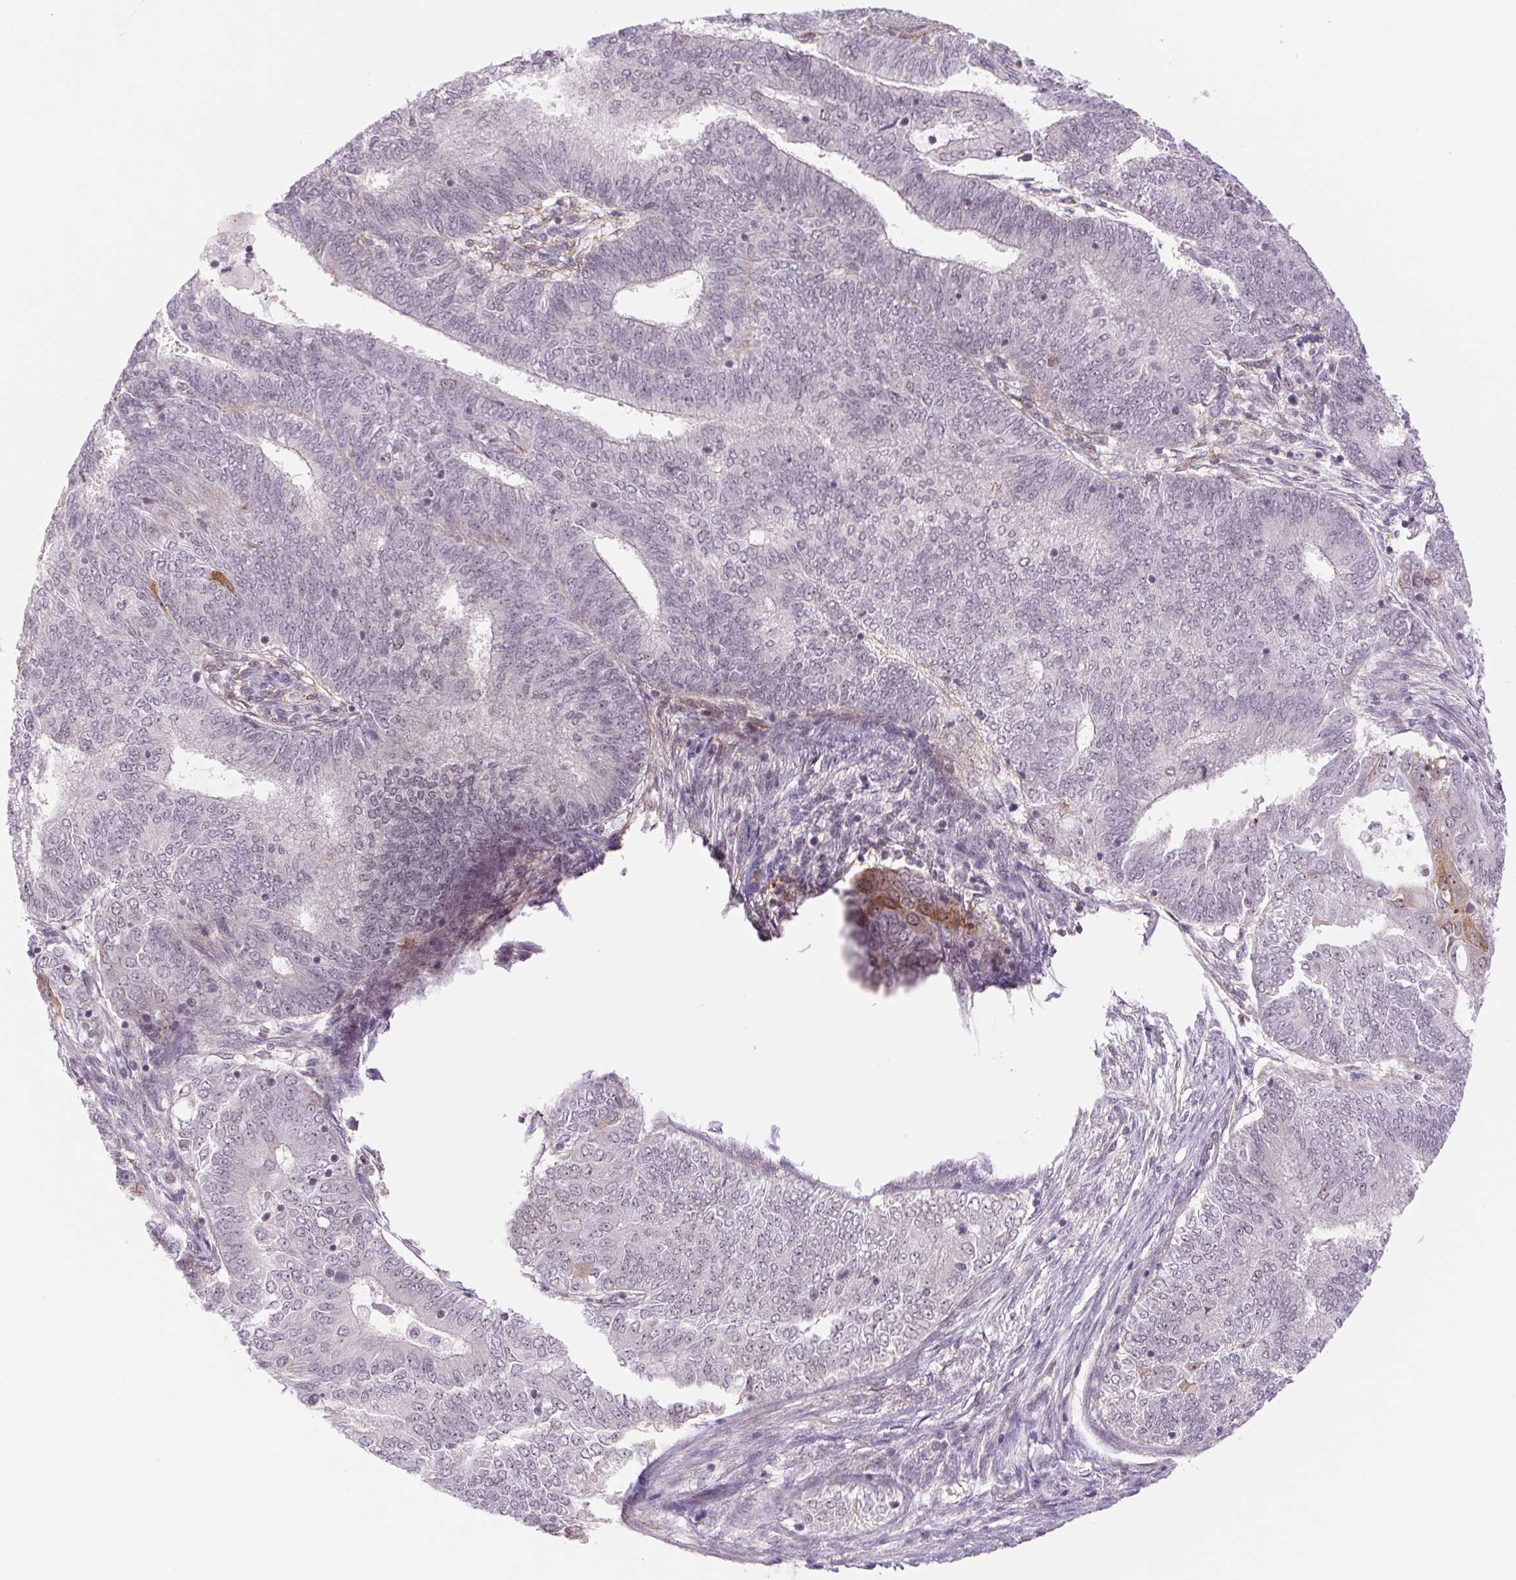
{"staining": {"intensity": "negative", "quantity": "none", "location": "none"}, "tissue": "endometrial cancer", "cell_type": "Tumor cells", "image_type": "cancer", "snomed": [{"axis": "morphology", "description": "Adenocarcinoma, NOS"}, {"axis": "topography", "description": "Endometrium"}], "caption": "A high-resolution histopathology image shows IHC staining of adenocarcinoma (endometrial), which exhibits no significant positivity in tumor cells.", "gene": "CWC25", "patient": {"sex": "female", "age": 62}}